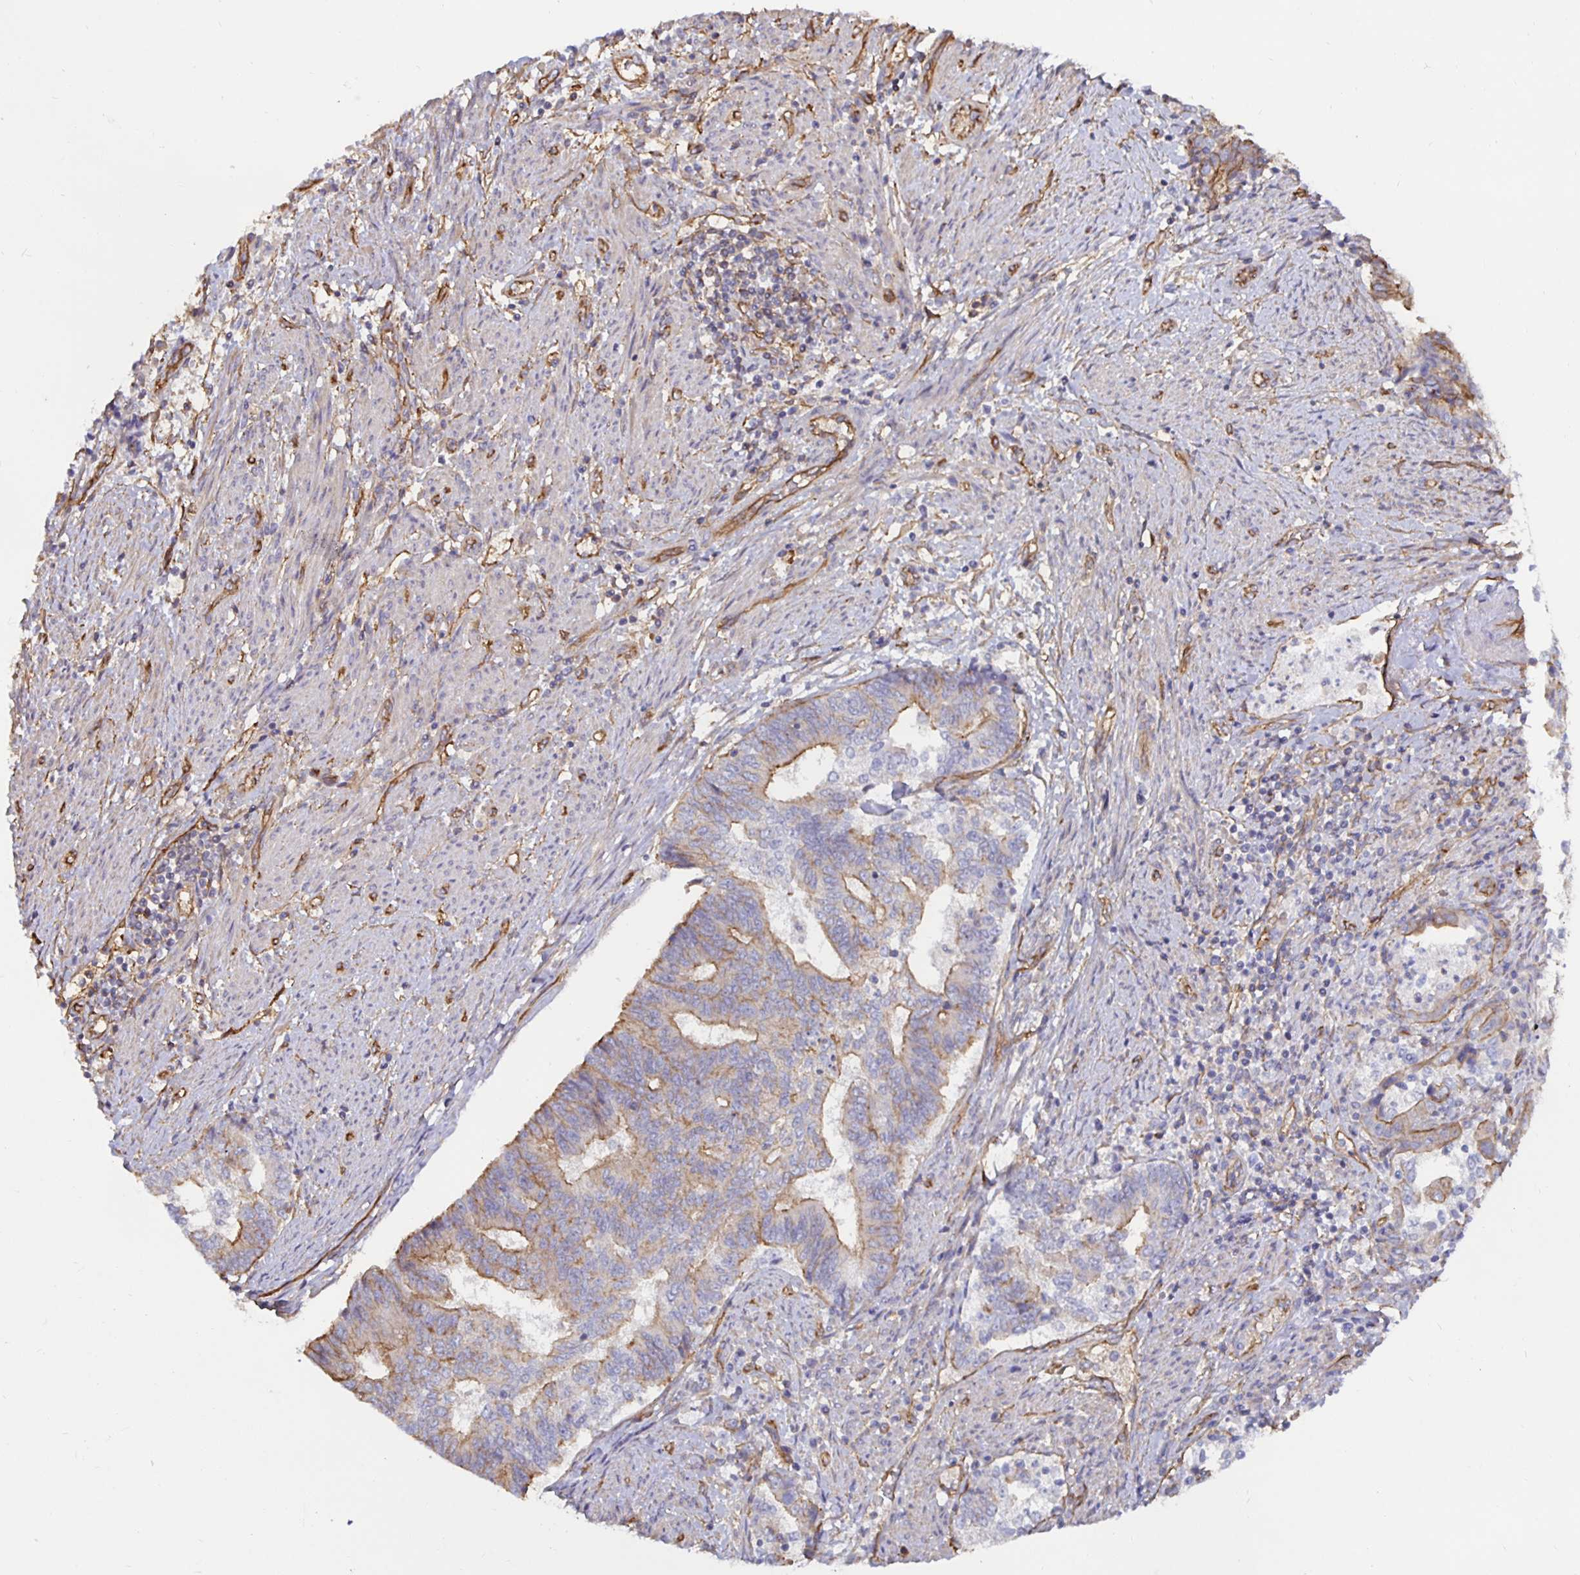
{"staining": {"intensity": "moderate", "quantity": "25%-75%", "location": "cytoplasmic/membranous"}, "tissue": "endometrial cancer", "cell_type": "Tumor cells", "image_type": "cancer", "snomed": [{"axis": "morphology", "description": "Adenocarcinoma, NOS"}, {"axis": "topography", "description": "Endometrium"}], "caption": "A high-resolution image shows immunohistochemistry (IHC) staining of endometrial cancer, which demonstrates moderate cytoplasmic/membranous staining in about 25%-75% of tumor cells.", "gene": "ARHGEF39", "patient": {"sex": "female", "age": 65}}